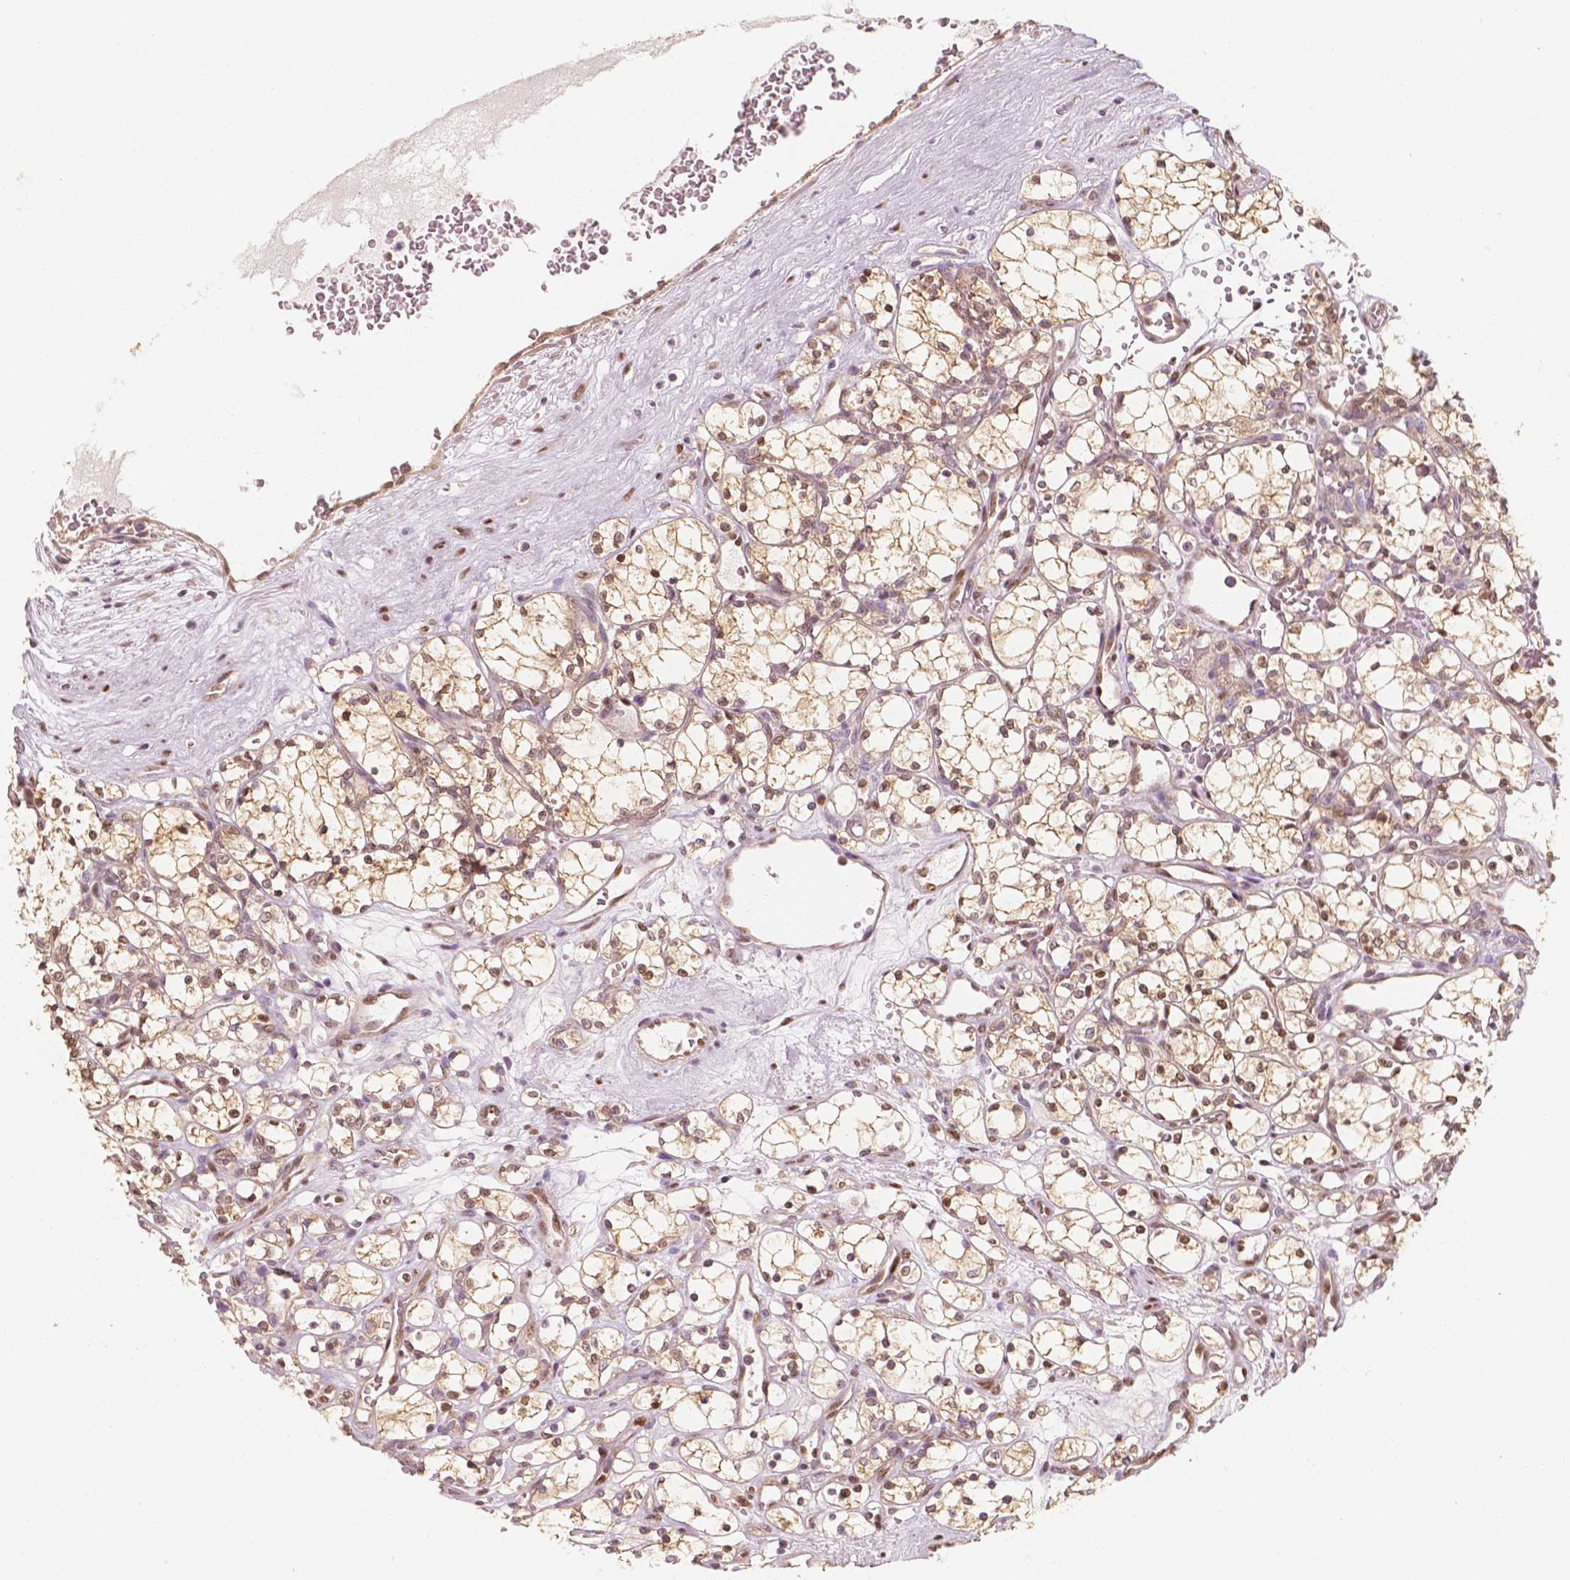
{"staining": {"intensity": "weak", "quantity": ">75%", "location": "cytoplasmic/membranous,nuclear"}, "tissue": "renal cancer", "cell_type": "Tumor cells", "image_type": "cancer", "snomed": [{"axis": "morphology", "description": "Adenocarcinoma, NOS"}, {"axis": "topography", "description": "Kidney"}], "caption": "A high-resolution micrograph shows immunohistochemistry (IHC) staining of adenocarcinoma (renal), which exhibits weak cytoplasmic/membranous and nuclear expression in about >75% of tumor cells.", "gene": "TBC1D17", "patient": {"sex": "female", "age": 69}}